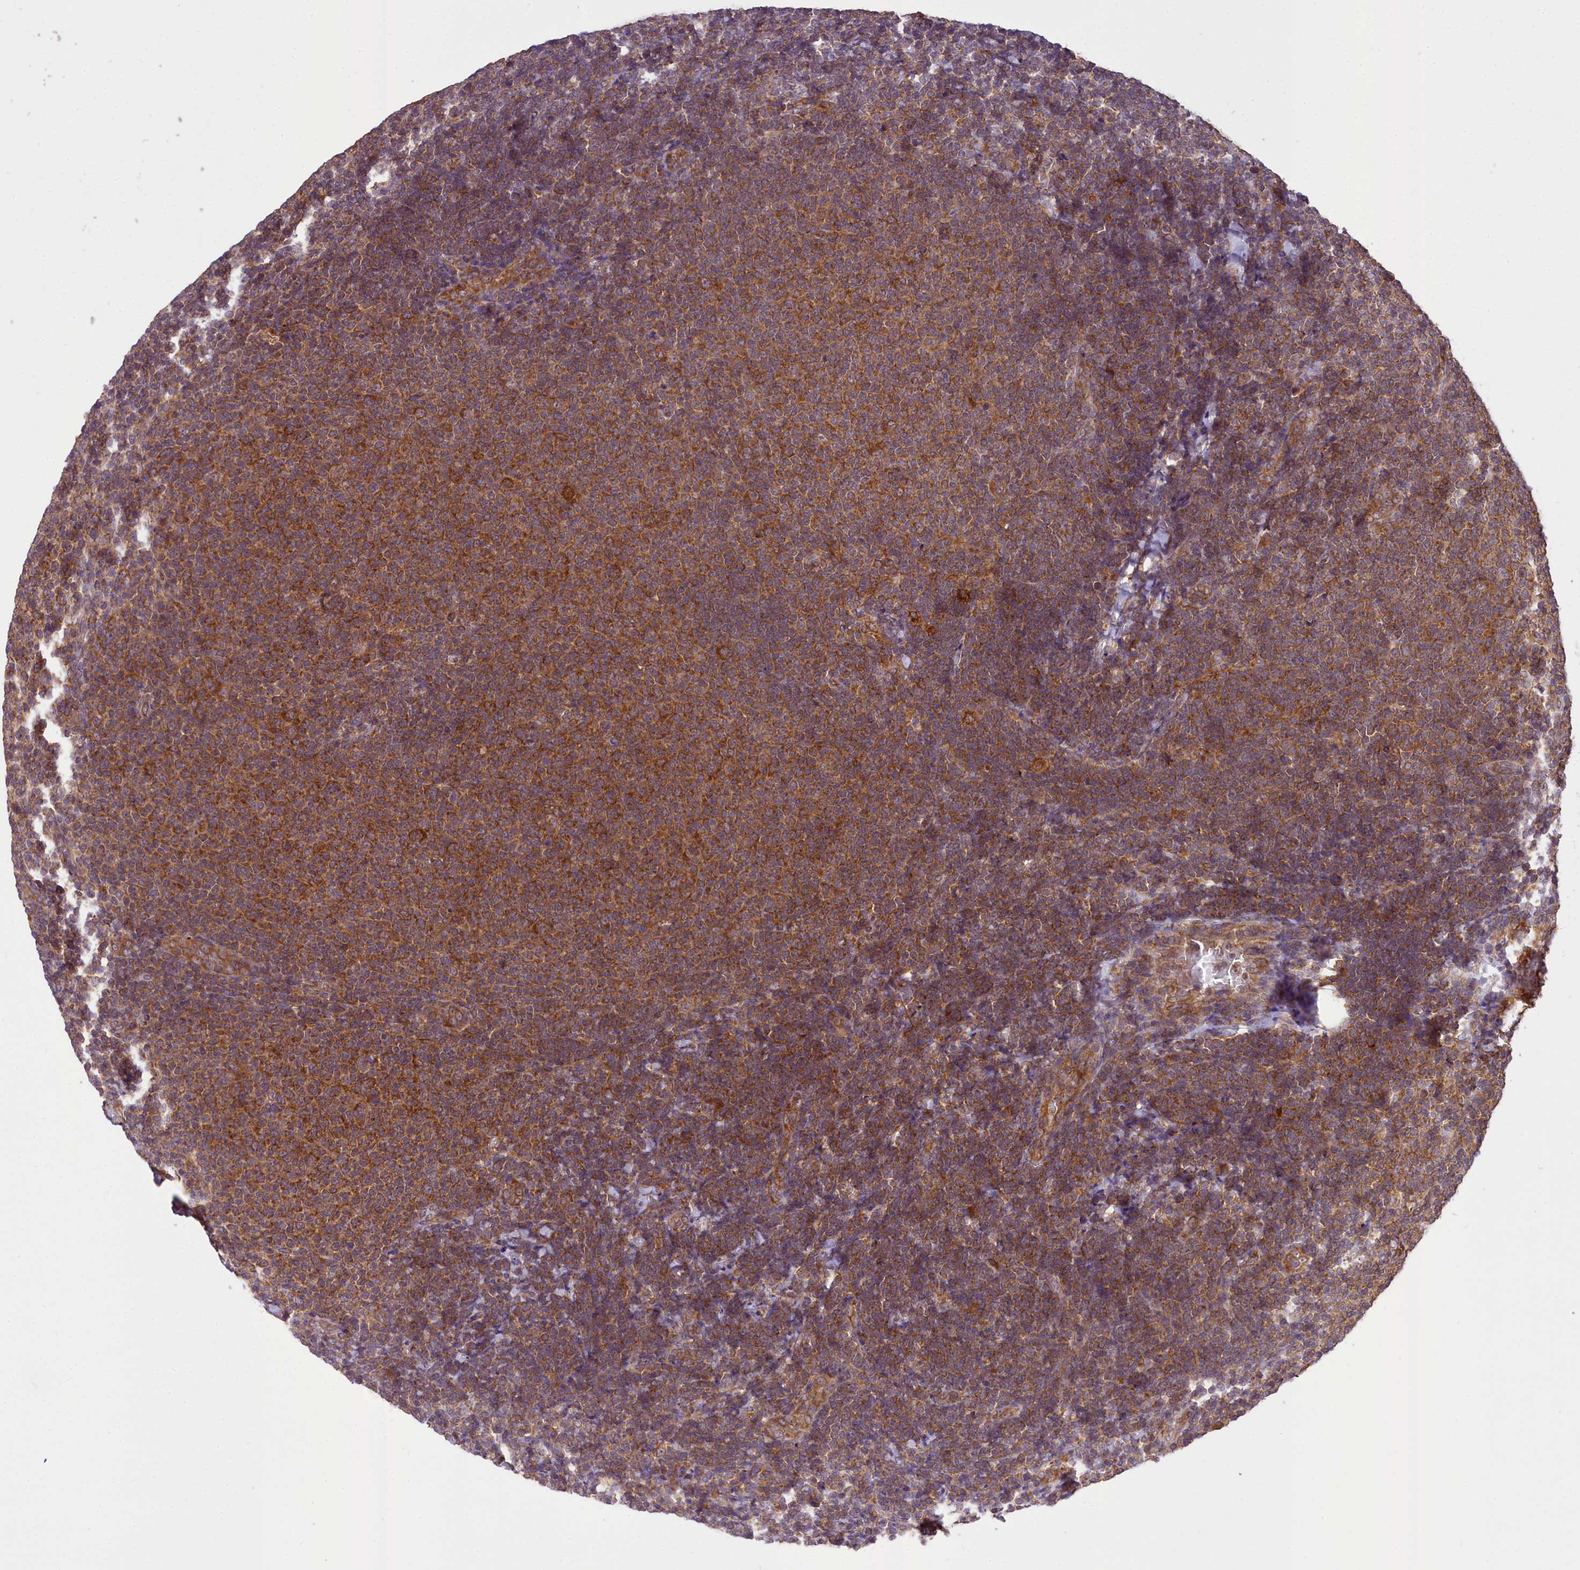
{"staining": {"intensity": "strong", "quantity": ">75%", "location": "cytoplasmic/membranous"}, "tissue": "lymphoma", "cell_type": "Tumor cells", "image_type": "cancer", "snomed": [{"axis": "morphology", "description": "Malignant lymphoma, non-Hodgkin's type, Low grade"}, {"axis": "topography", "description": "Lymph node"}], "caption": "Immunohistochemical staining of lymphoma shows strong cytoplasmic/membranous protein expression in about >75% of tumor cells. (DAB IHC, brown staining for protein, blue staining for nuclei).", "gene": "DHCR7", "patient": {"sex": "male", "age": 66}}